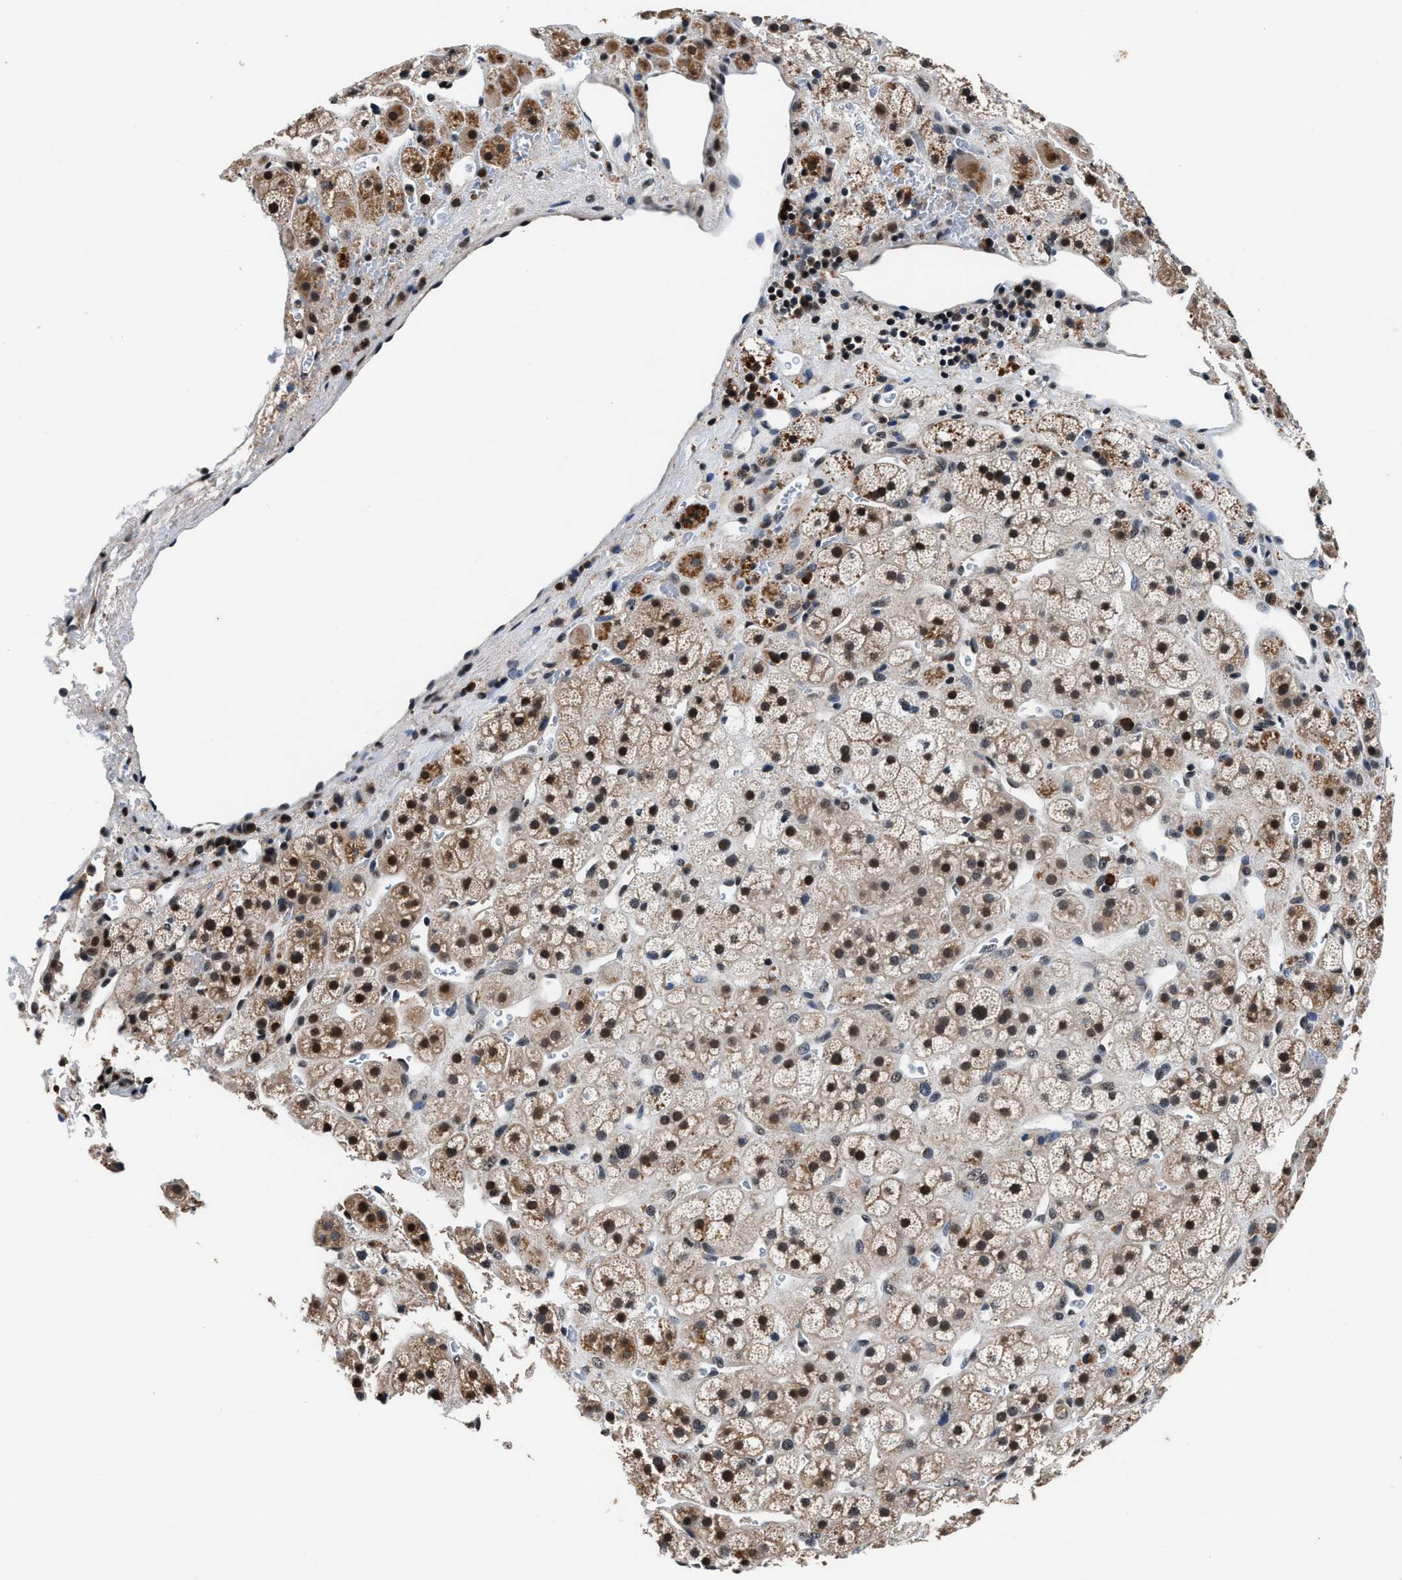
{"staining": {"intensity": "strong", "quantity": "25%-75%", "location": "cytoplasmic/membranous,nuclear"}, "tissue": "adrenal gland", "cell_type": "Glandular cells", "image_type": "normal", "snomed": [{"axis": "morphology", "description": "Normal tissue, NOS"}, {"axis": "topography", "description": "Adrenal gland"}], "caption": "Protein staining of normal adrenal gland exhibits strong cytoplasmic/membranous,nuclear staining in about 25%-75% of glandular cells. The staining was performed using DAB, with brown indicating positive protein expression. Nuclei are stained blue with hematoxylin.", "gene": "USP16", "patient": {"sex": "male", "age": 56}}